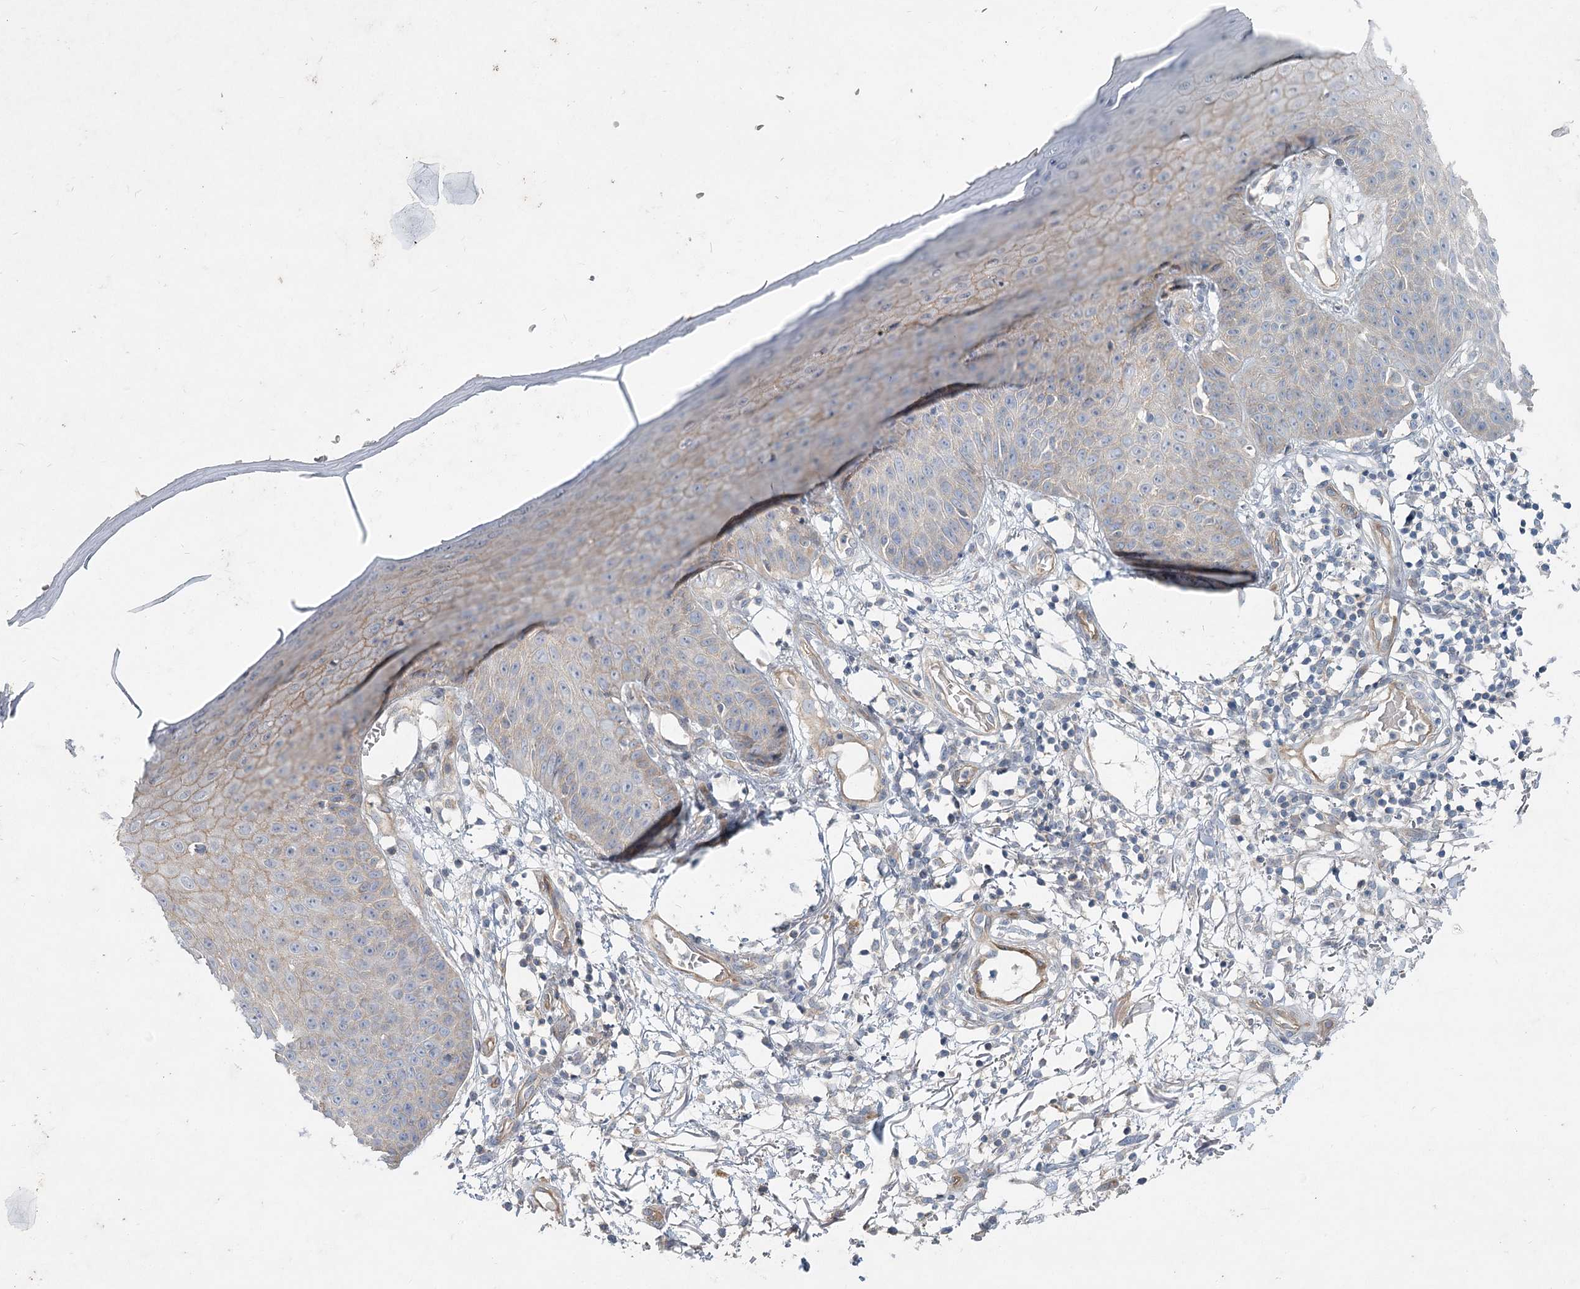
{"staining": {"intensity": "weak", "quantity": "25%-75%", "location": "cytoplasmic/membranous"}, "tissue": "skin", "cell_type": "Fibroblasts", "image_type": "normal", "snomed": [{"axis": "morphology", "description": "Normal tissue, NOS"}, {"axis": "morphology", "description": "Inflammation, NOS"}, {"axis": "topography", "description": "Skin"}], "caption": "High-magnification brightfield microscopy of normal skin stained with DAB (3,3'-diaminobenzidine) (brown) and counterstained with hematoxylin (blue). fibroblasts exhibit weak cytoplasmic/membranous positivity is identified in about25%-75% of cells.", "gene": "DNMBP", "patient": {"sex": "female", "age": 44}}